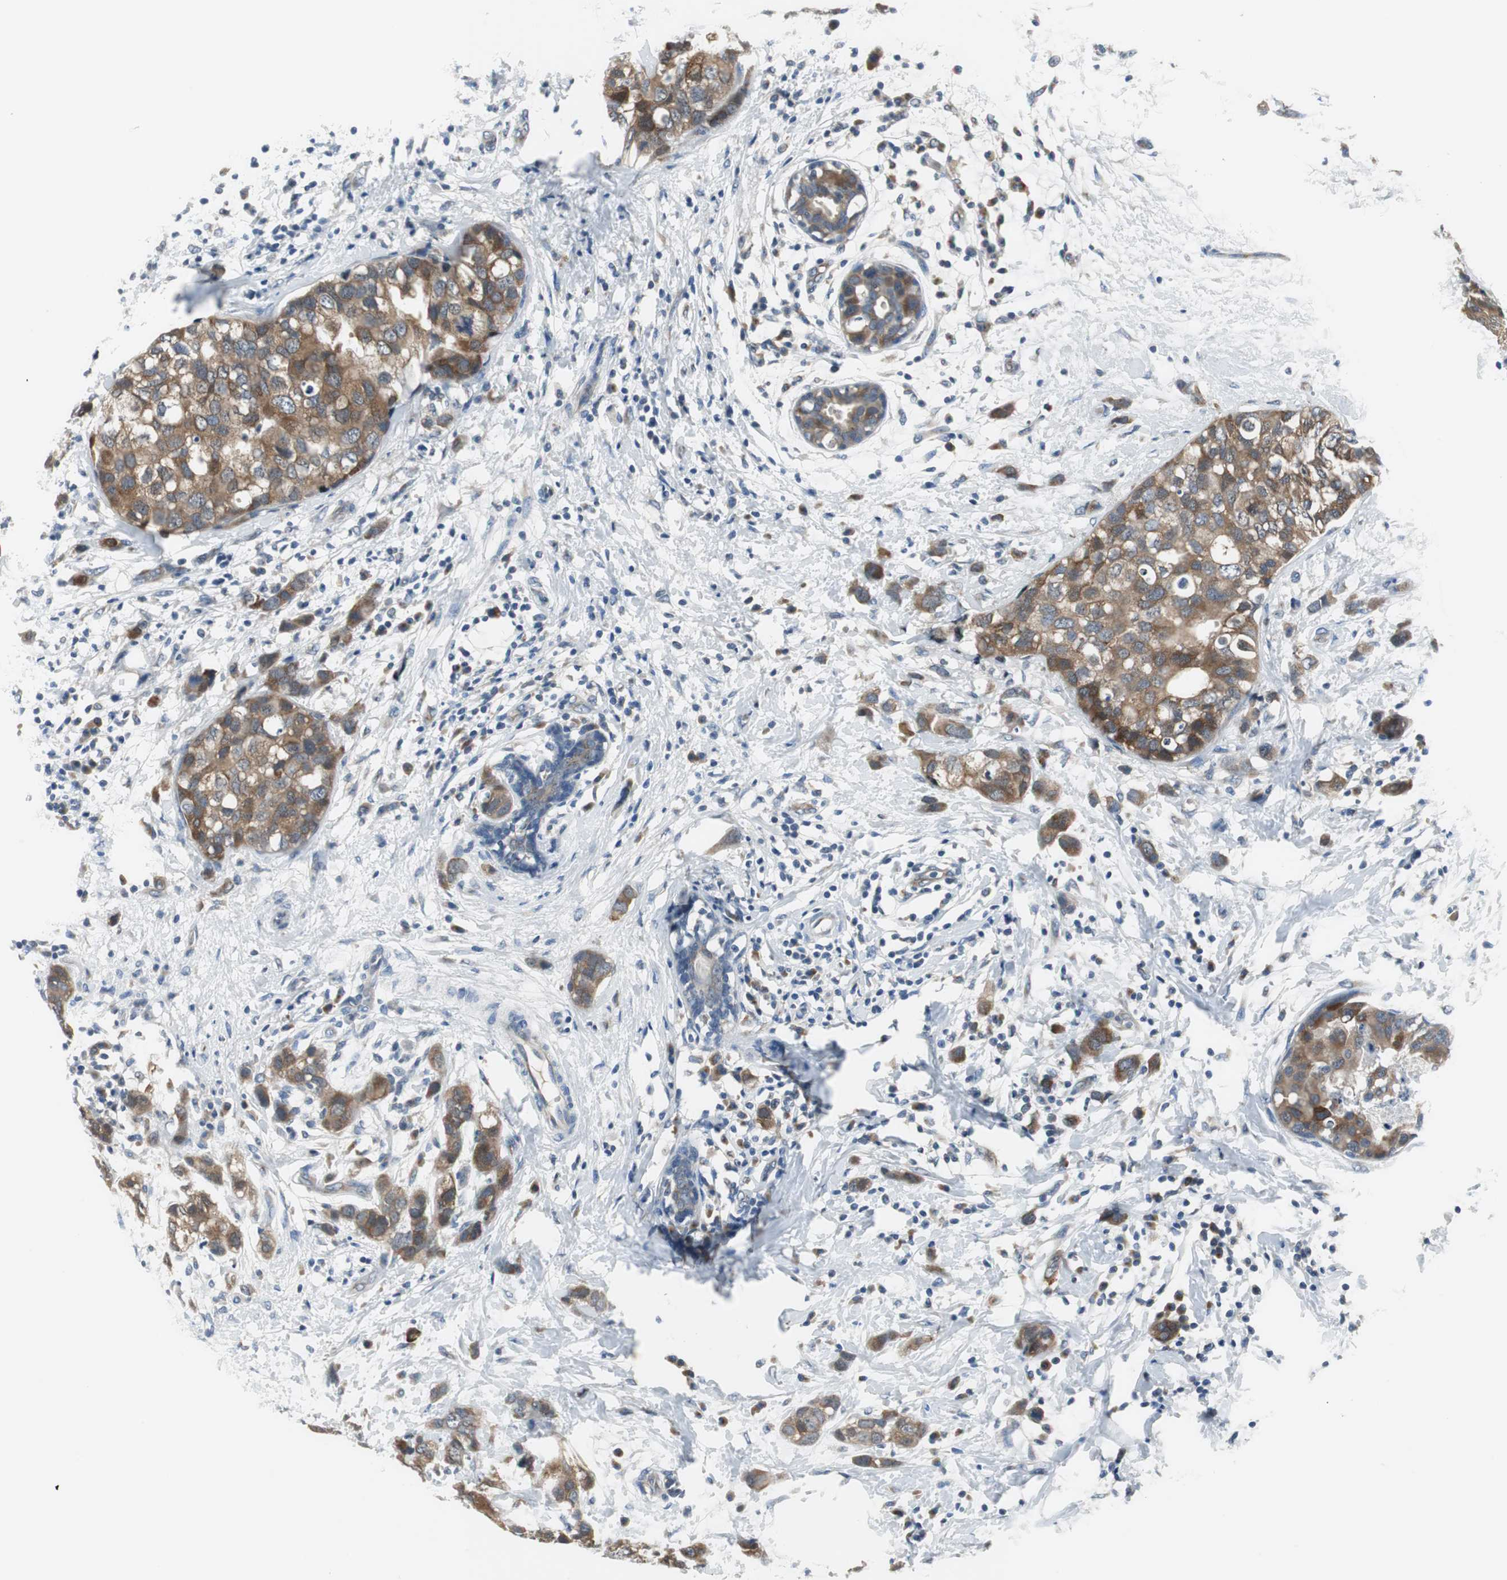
{"staining": {"intensity": "strong", "quantity": ">75%", "location": "cytoplasmic/membranous"}, "tissue": "breast cancer", "cell_type": "Tumor cells", "image_type": "cancer", "snomed": [{"axis": "morphology", "description": "Normal tissue, NOS"}, {"axis": "morphology", "description": "Duct carcinoma"}, {"axis": "topography", "description": "Breast"}], "caption": "Tumor cells show strong cytoplasmic/membranous staining in approximately >75% of cells in breast intraductal carcinoma.", "gene": "PLAA", "patient": {"sex": "female", "age": 50}}